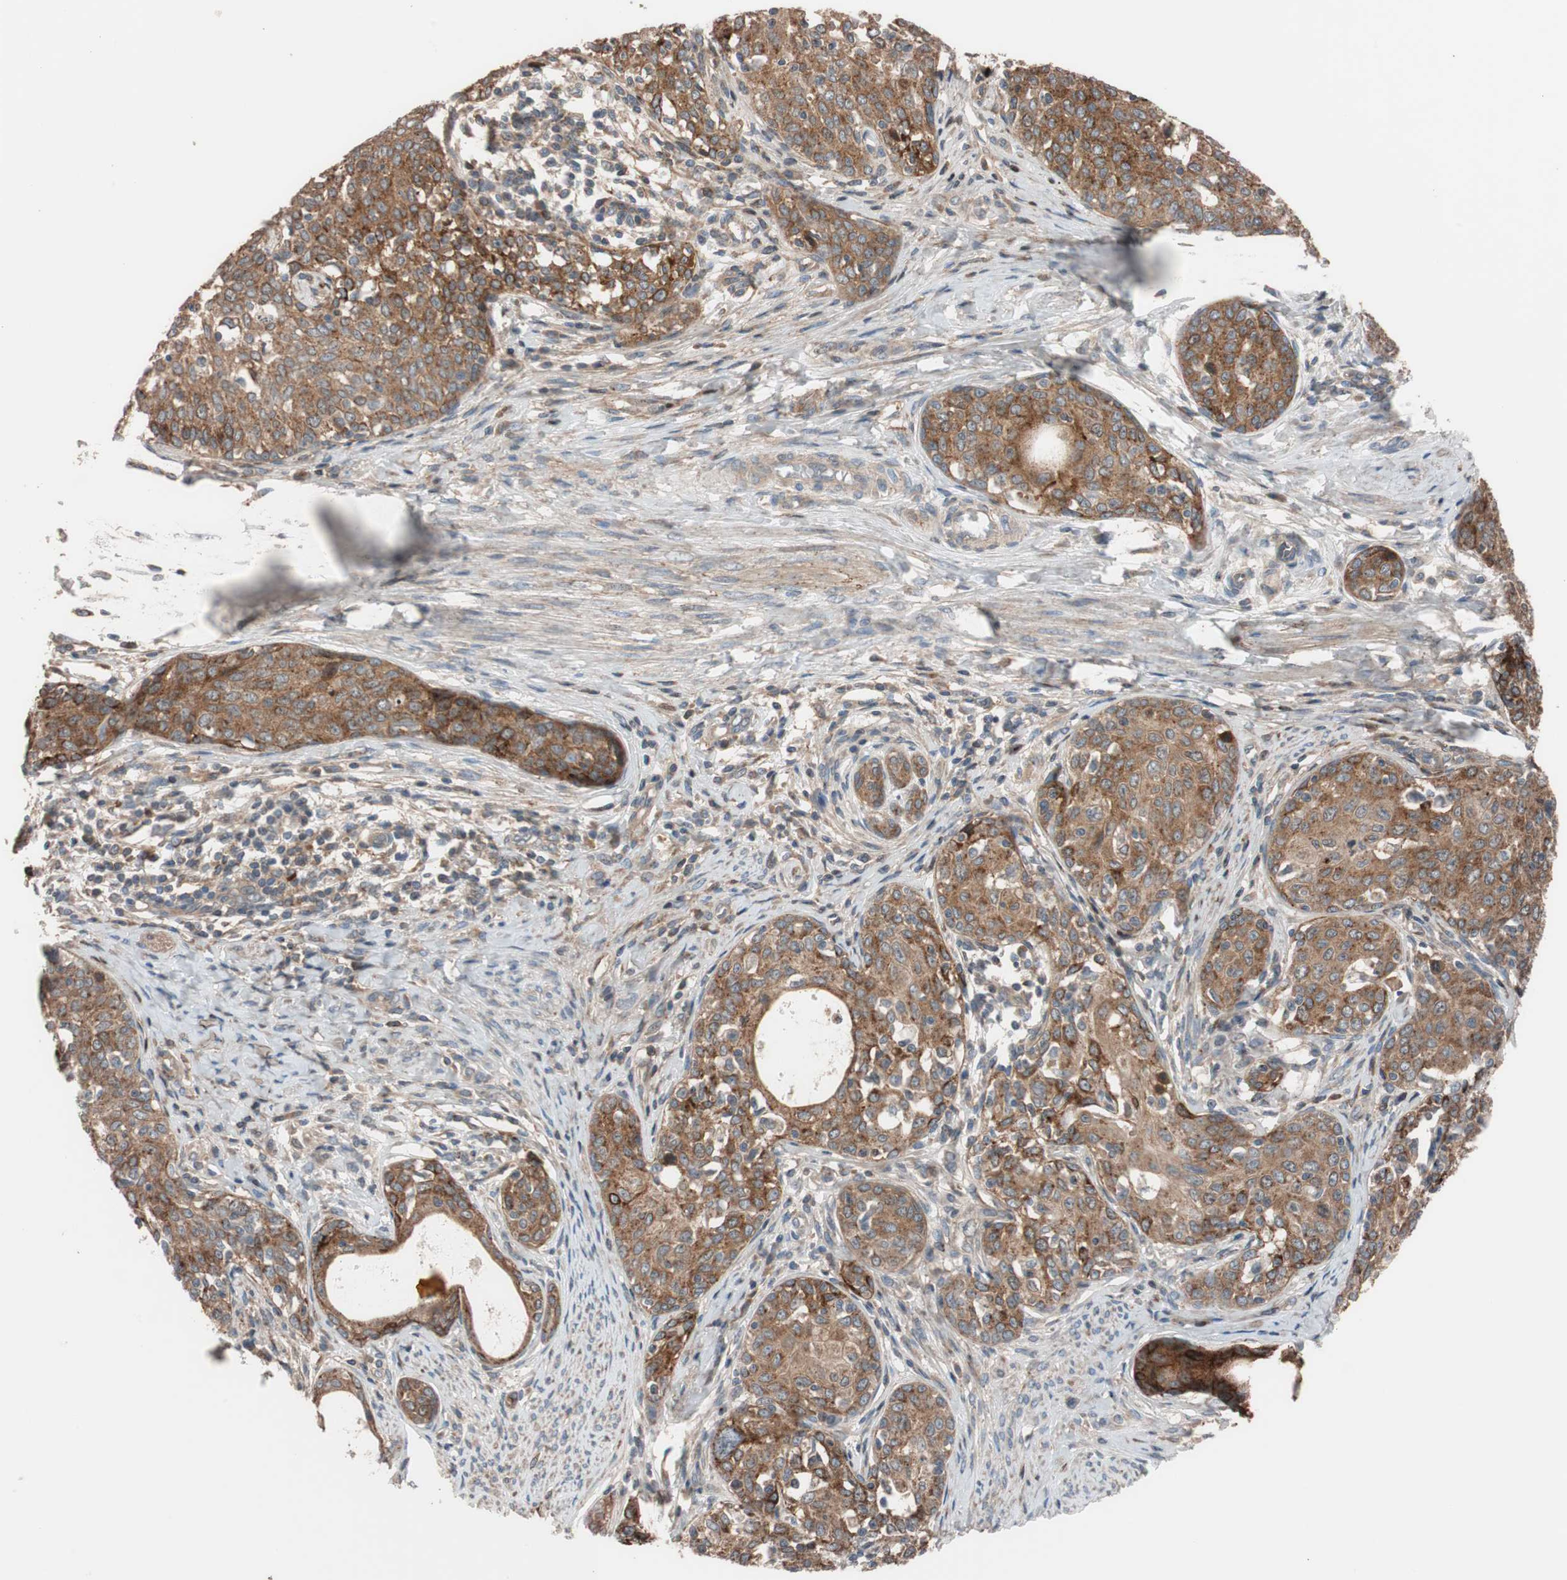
{"staining": {"intensity": "moderate", "quantity": ">75%", "location": "cytoplasmic/membranous"}, "tissue": "cervical cancer", "cell_type": "Tumor cells", "image_type": "cancer", "snomed": [{"axis": "morphology", "description": "Squamous cell carcinoma, NOS"}, {"axis": "morphology", "description": "Adenocarcinoma, NOS"}, {"axis": "topography", "description": "Cervix"}], "caption": "Adenocarcinoma (cervical) tissue exhibits moderate cytoplasmic/membranous staining in about >75% of tumor cells, visualized by immunohistochemistry.", "gene": "SDC4", "patient": {"sex": "female", "age": 52}}